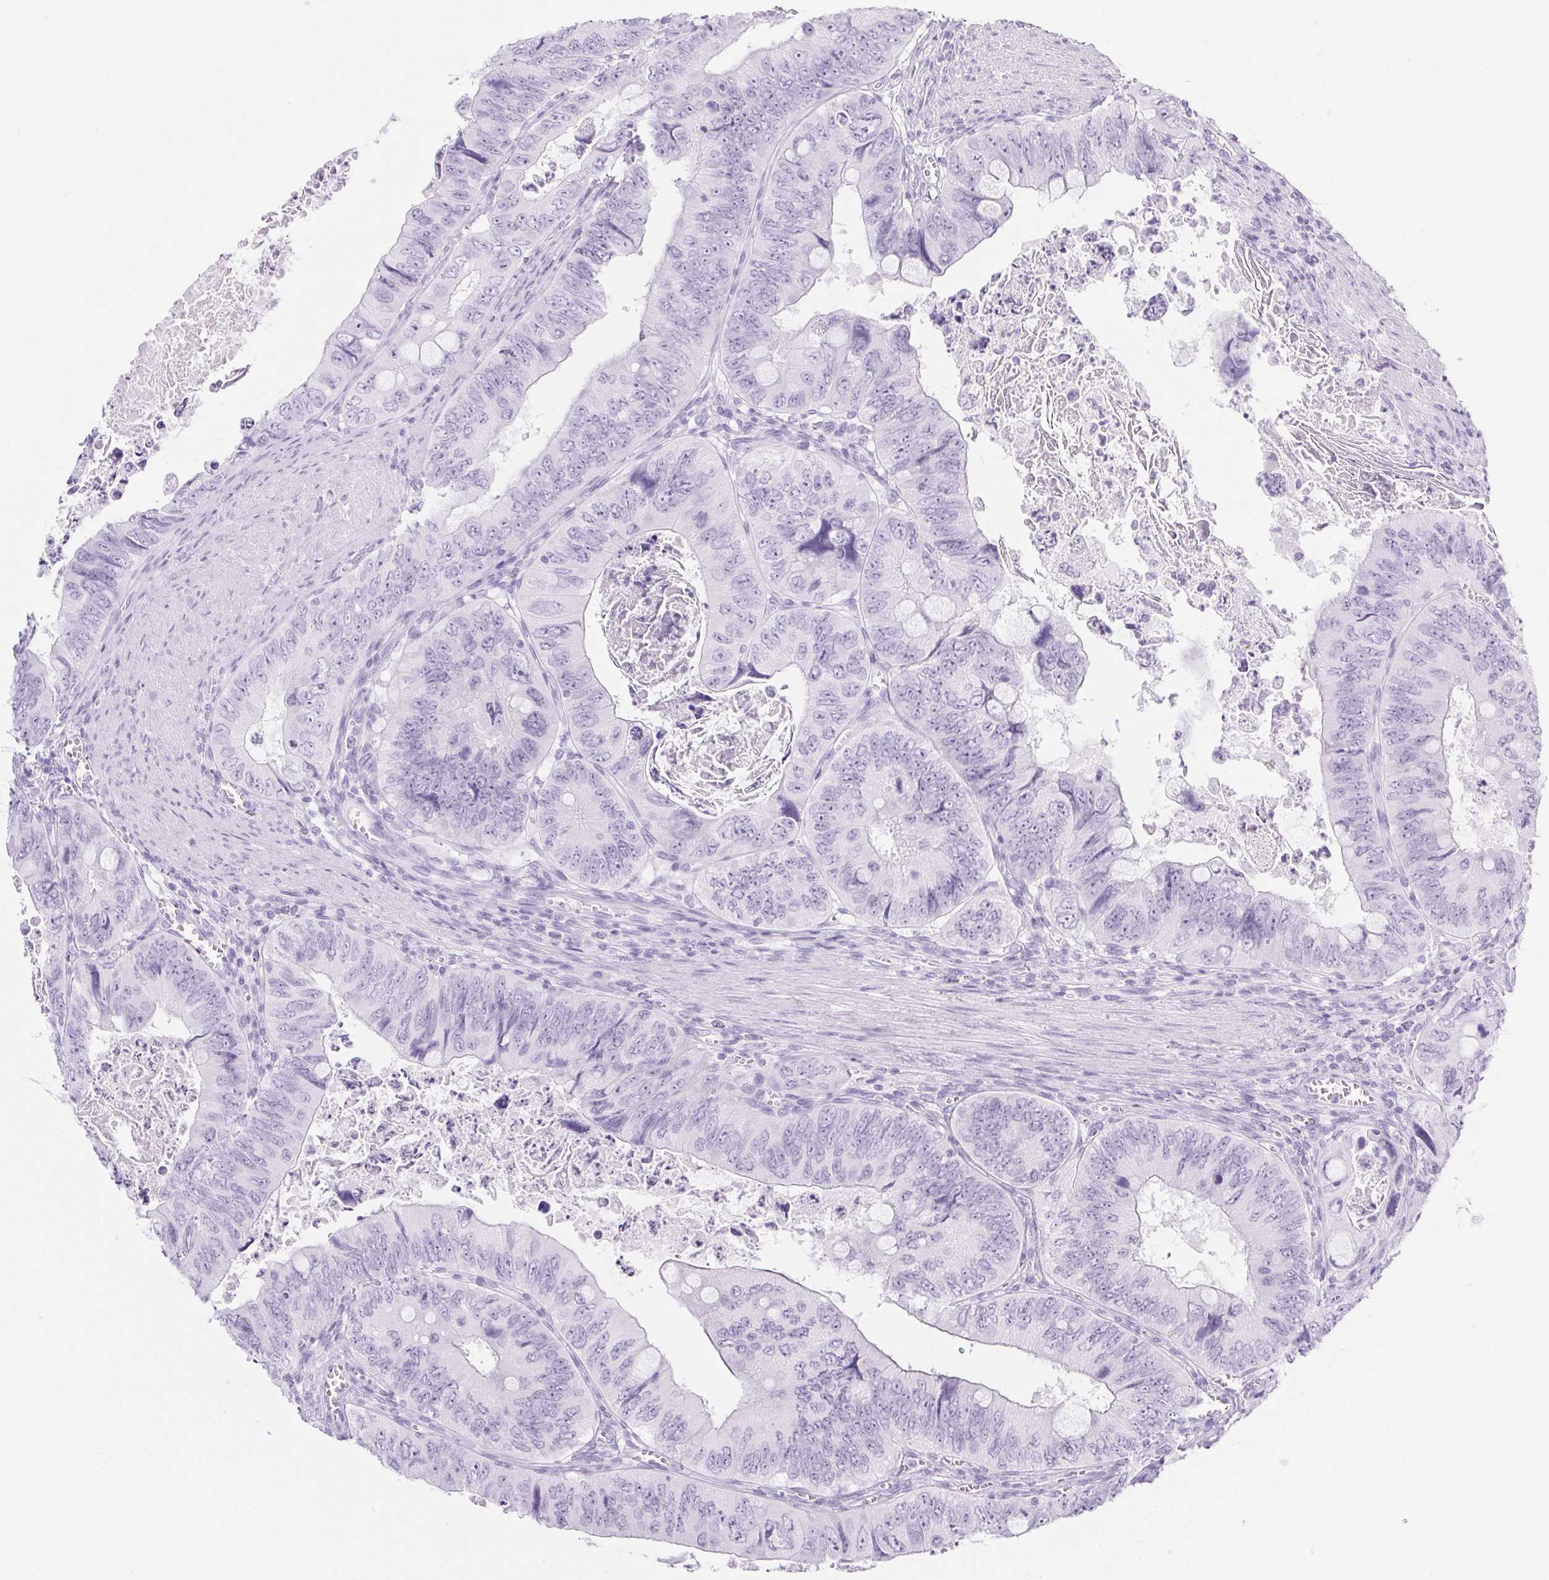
{"staining": {"intensity": "negative", "quantity": "none", "location": "none"}, "tissue": "colorectal cancer", "cell_type": "Tumor cells", "image_type": "cancer", "snomed": [{"axis": "morphology", "description": "Adenocarcinoma, NOS"}, {"axis": "topography", "description": "Colon"}], "caption": "DAB (3,3'-diaminobenzidine) immunohistochemical staining of colorectal adenocarcinoma displays no significant positivity in tumor cells. (DAB (3,3'-diaminobenzidine) immunohistochemistry visualized using brightfield microscopy, high magnification).", "gene": "PI3", "patient": {"sex": "female", "age": 84}}